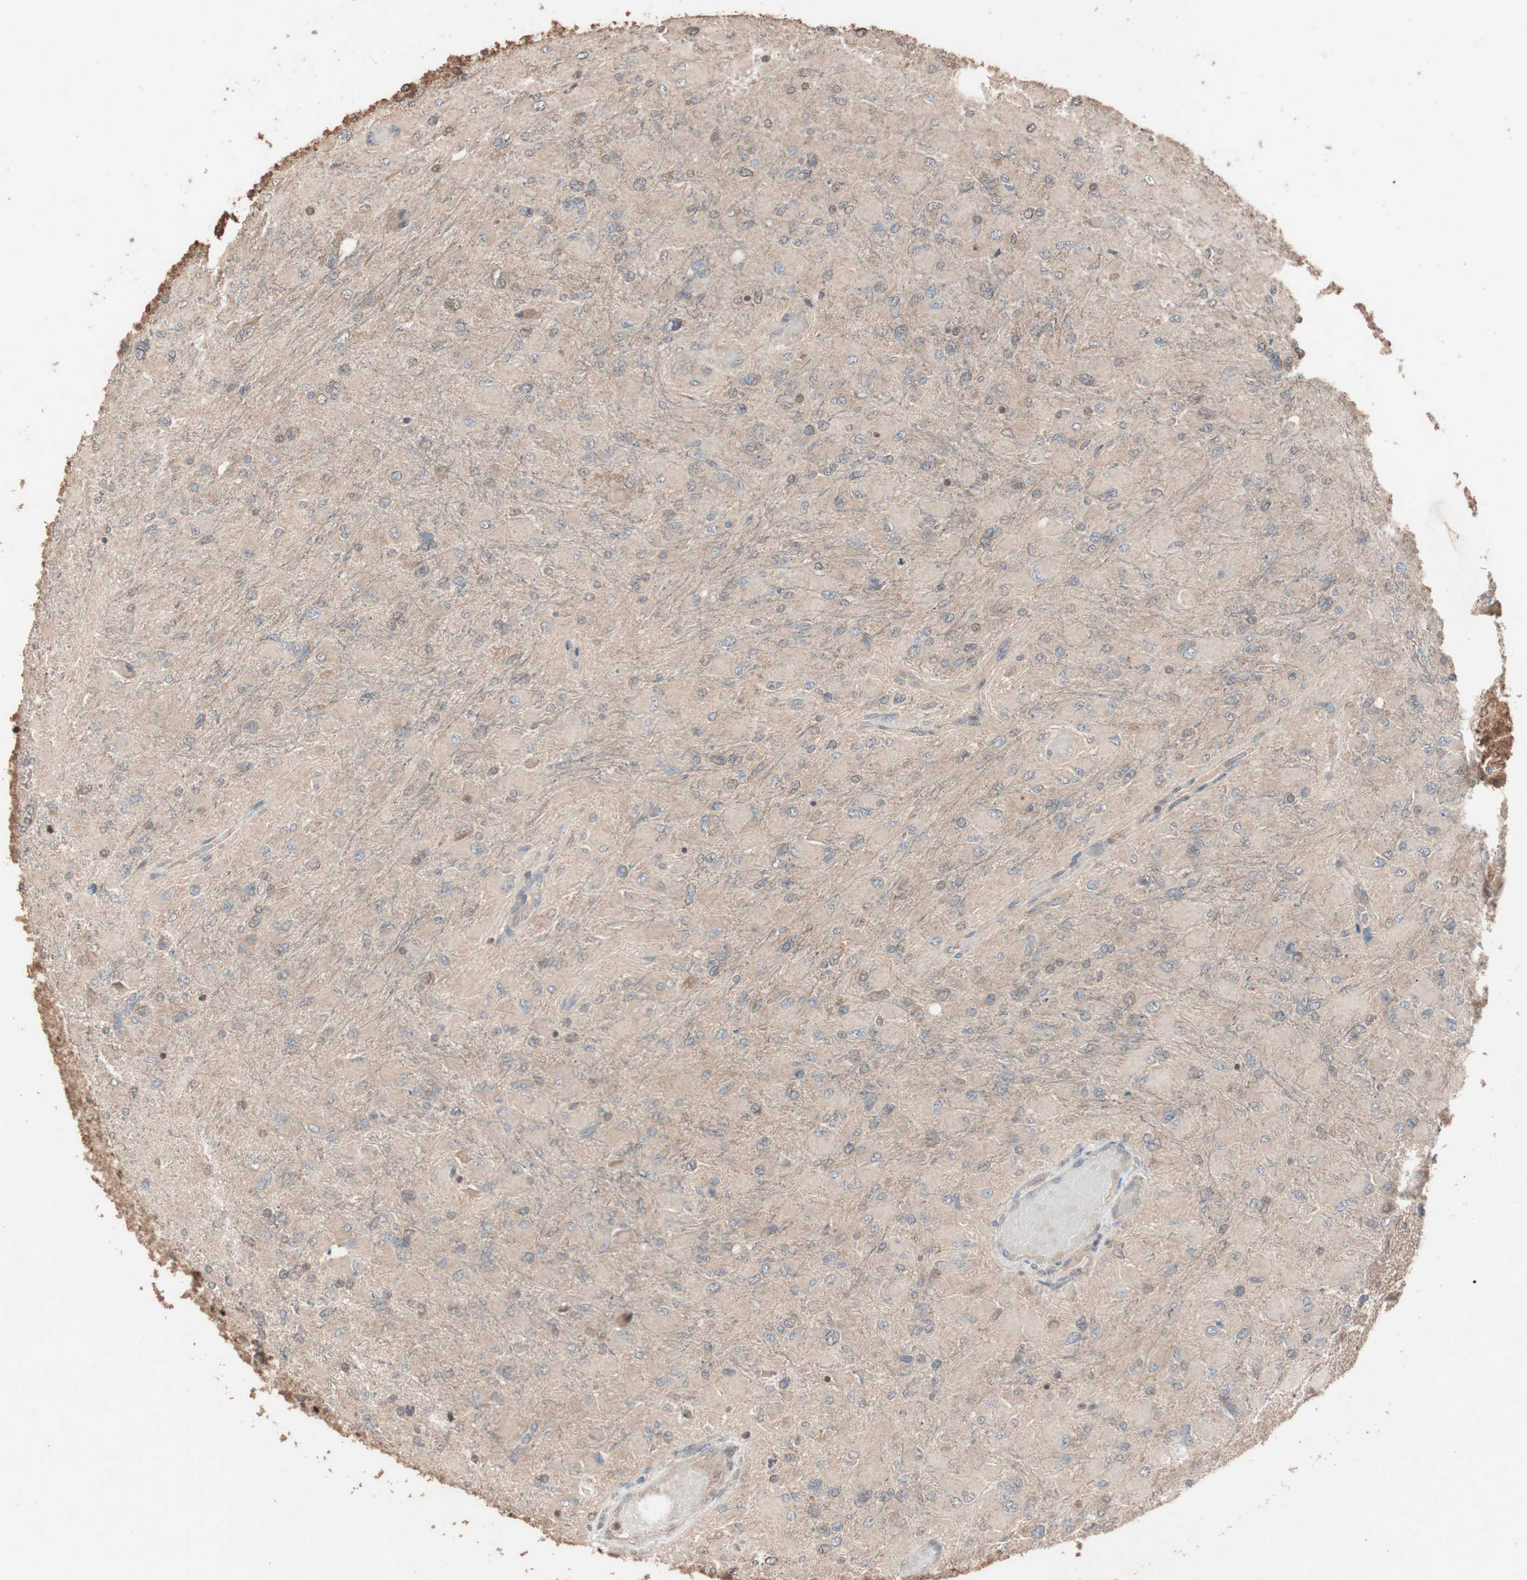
{"staining": {"intensity": "weak", "quantity": ">75%", "location": "cytoplasmic/membranous"}, "tissue": "glioma", "cell_type": "Tumor cells", "image_type": "cancer", "snomed": [{"axis": "morphology", "description": "Glioma, malignant, High grade"}, {"axis": "topography", "description": "Cerebral cortex"}], "caption": "Immunohistochemistry (IHC) histopathology image of neoplastic tissue: human glioma stained using immunohistochemistry (IHC) demonstrates low levels of weak protein expression localized specifically in the cytoplasmic/membranous of tumor cells, appearing as a cytoplasmic/membranous brown color.", "gene": "USP20", "patient": {"sex": "female", "age": 36}}